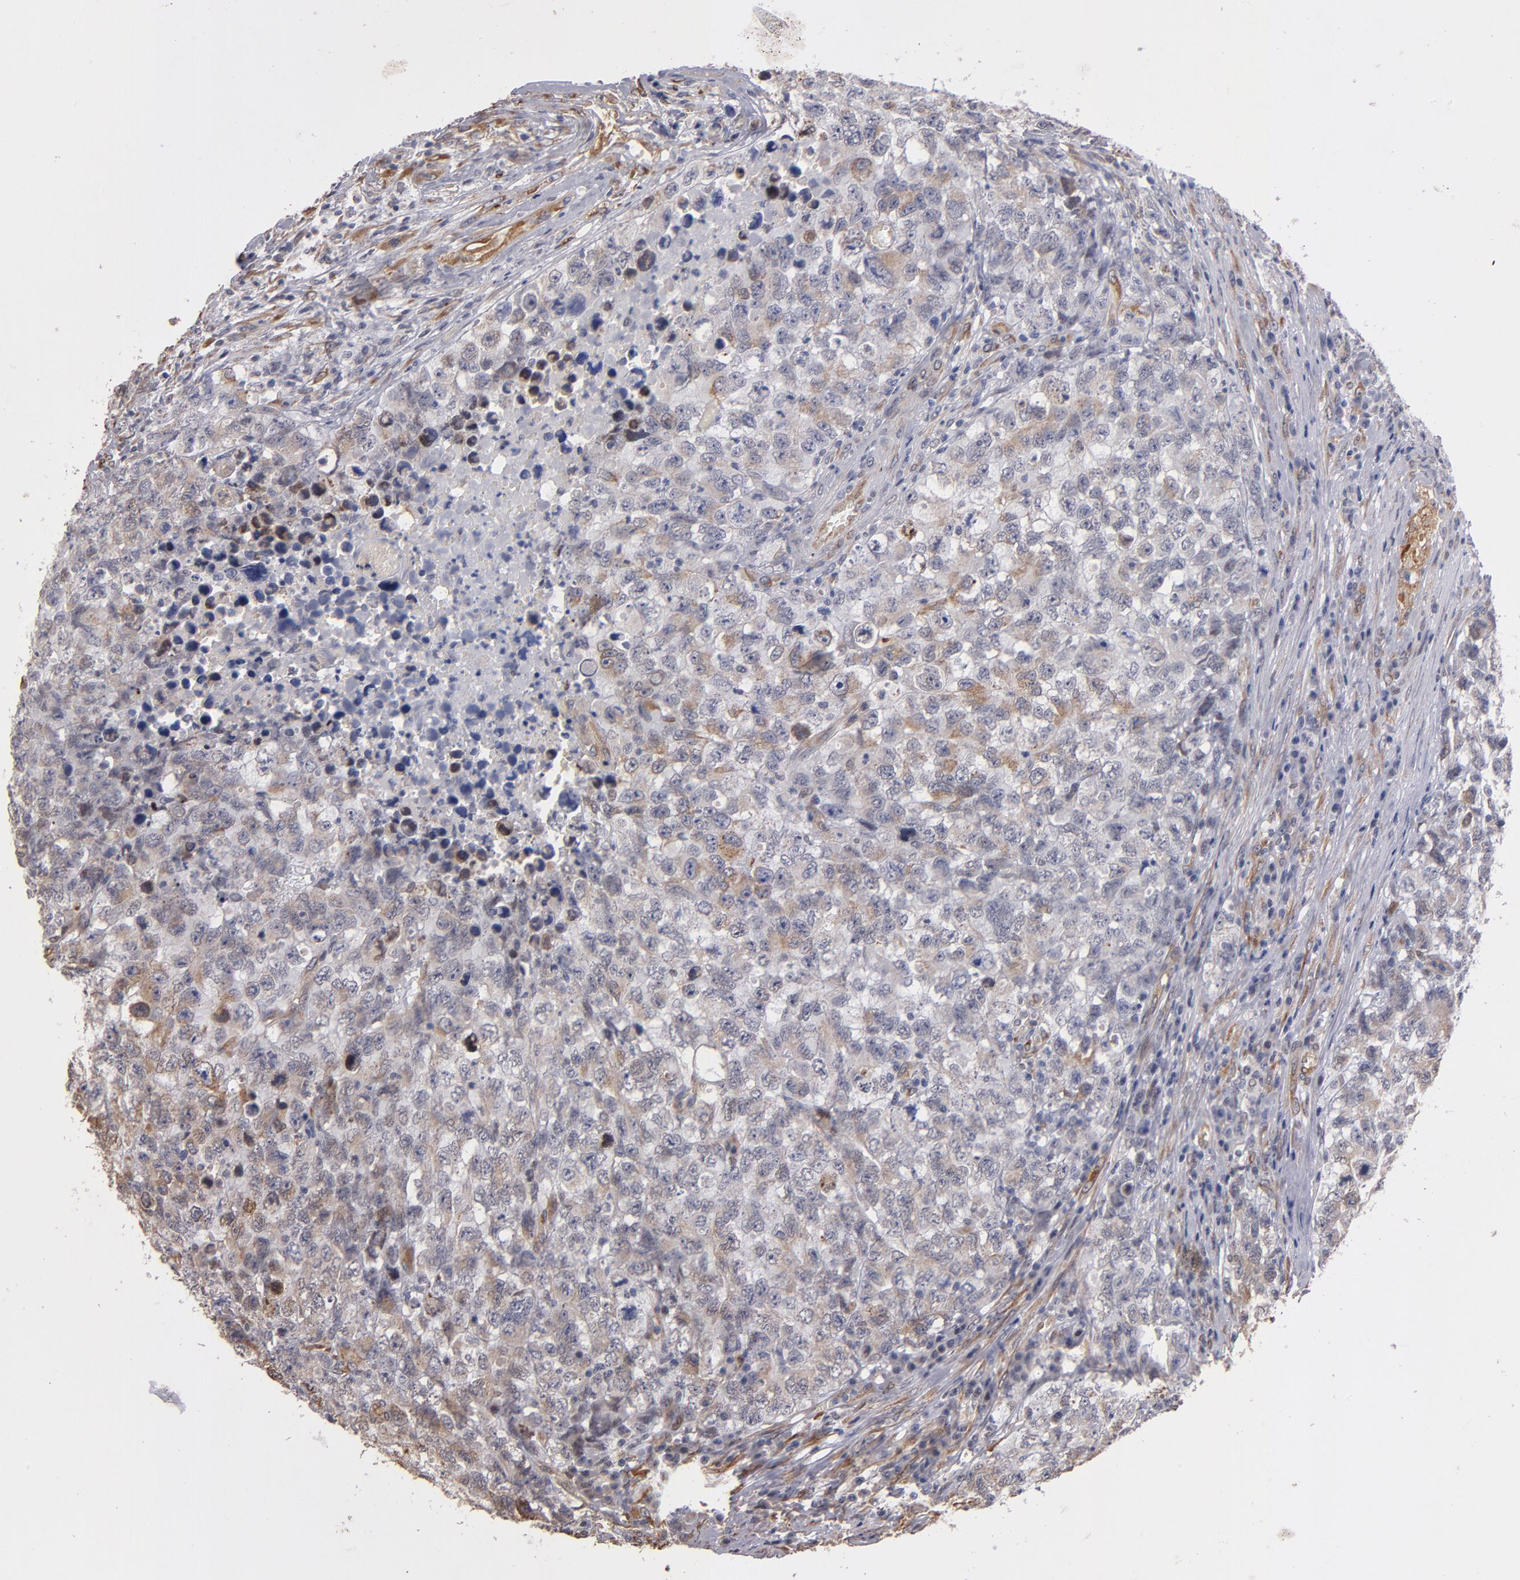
{"staining": {"intensity": "moderate", "quantity": "25%-75%", "location": "cytoplasmic/membranous"}, "tissue": "testis cancer", "cell_type": "Tumor cells", "image_type": "cancer", "snomed": [{"axis": "morphology", "description": "Carcinoma, Embryonal, NOS"}, {"axis": "topography", "description": "Testis"}], "caption": "The immunohistochemical stain highlights moderate cytoplasmic/membranous expression in tumor cells of testis cancer (embryonal carcinoma) tissue.", "gene": "PGRMC1", "patient": {"sex": "male", "age": 31}}